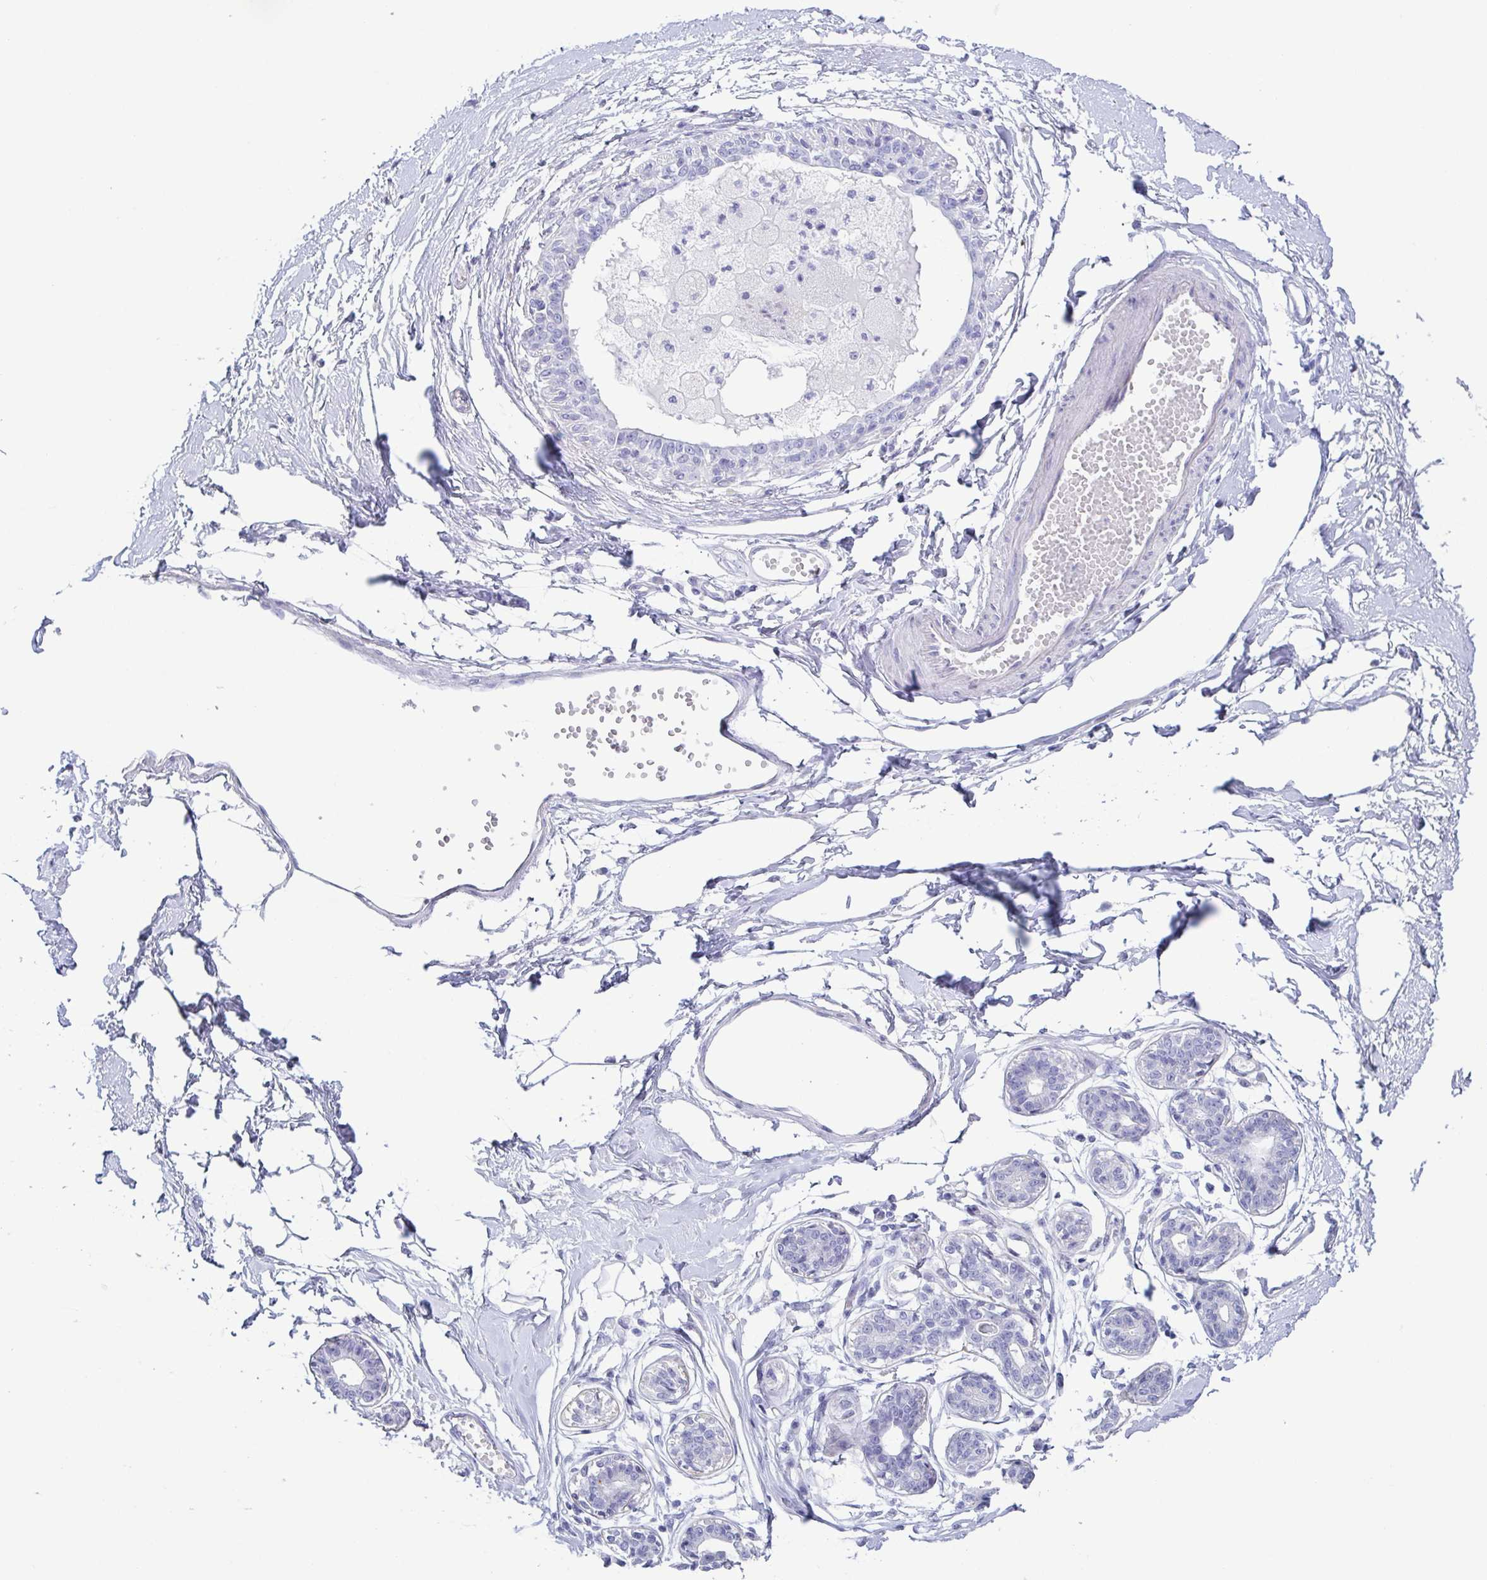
{"staining": {"intensity": "negative", "quantity": "none", "location": "none"}, "tissue": "breast", "cell_type": "Adipocytes", "image_type": "normal", "snomed": [{"axis": "morphology", "description": "Normal tissue, NOS"}, {"axis": "topography", "description": "Breast"}], "caption": "Adipocytes show no significant protein positivity in normal breast.", "gene": "PRR27", "patient": {"sex": "female", "age": 45}}